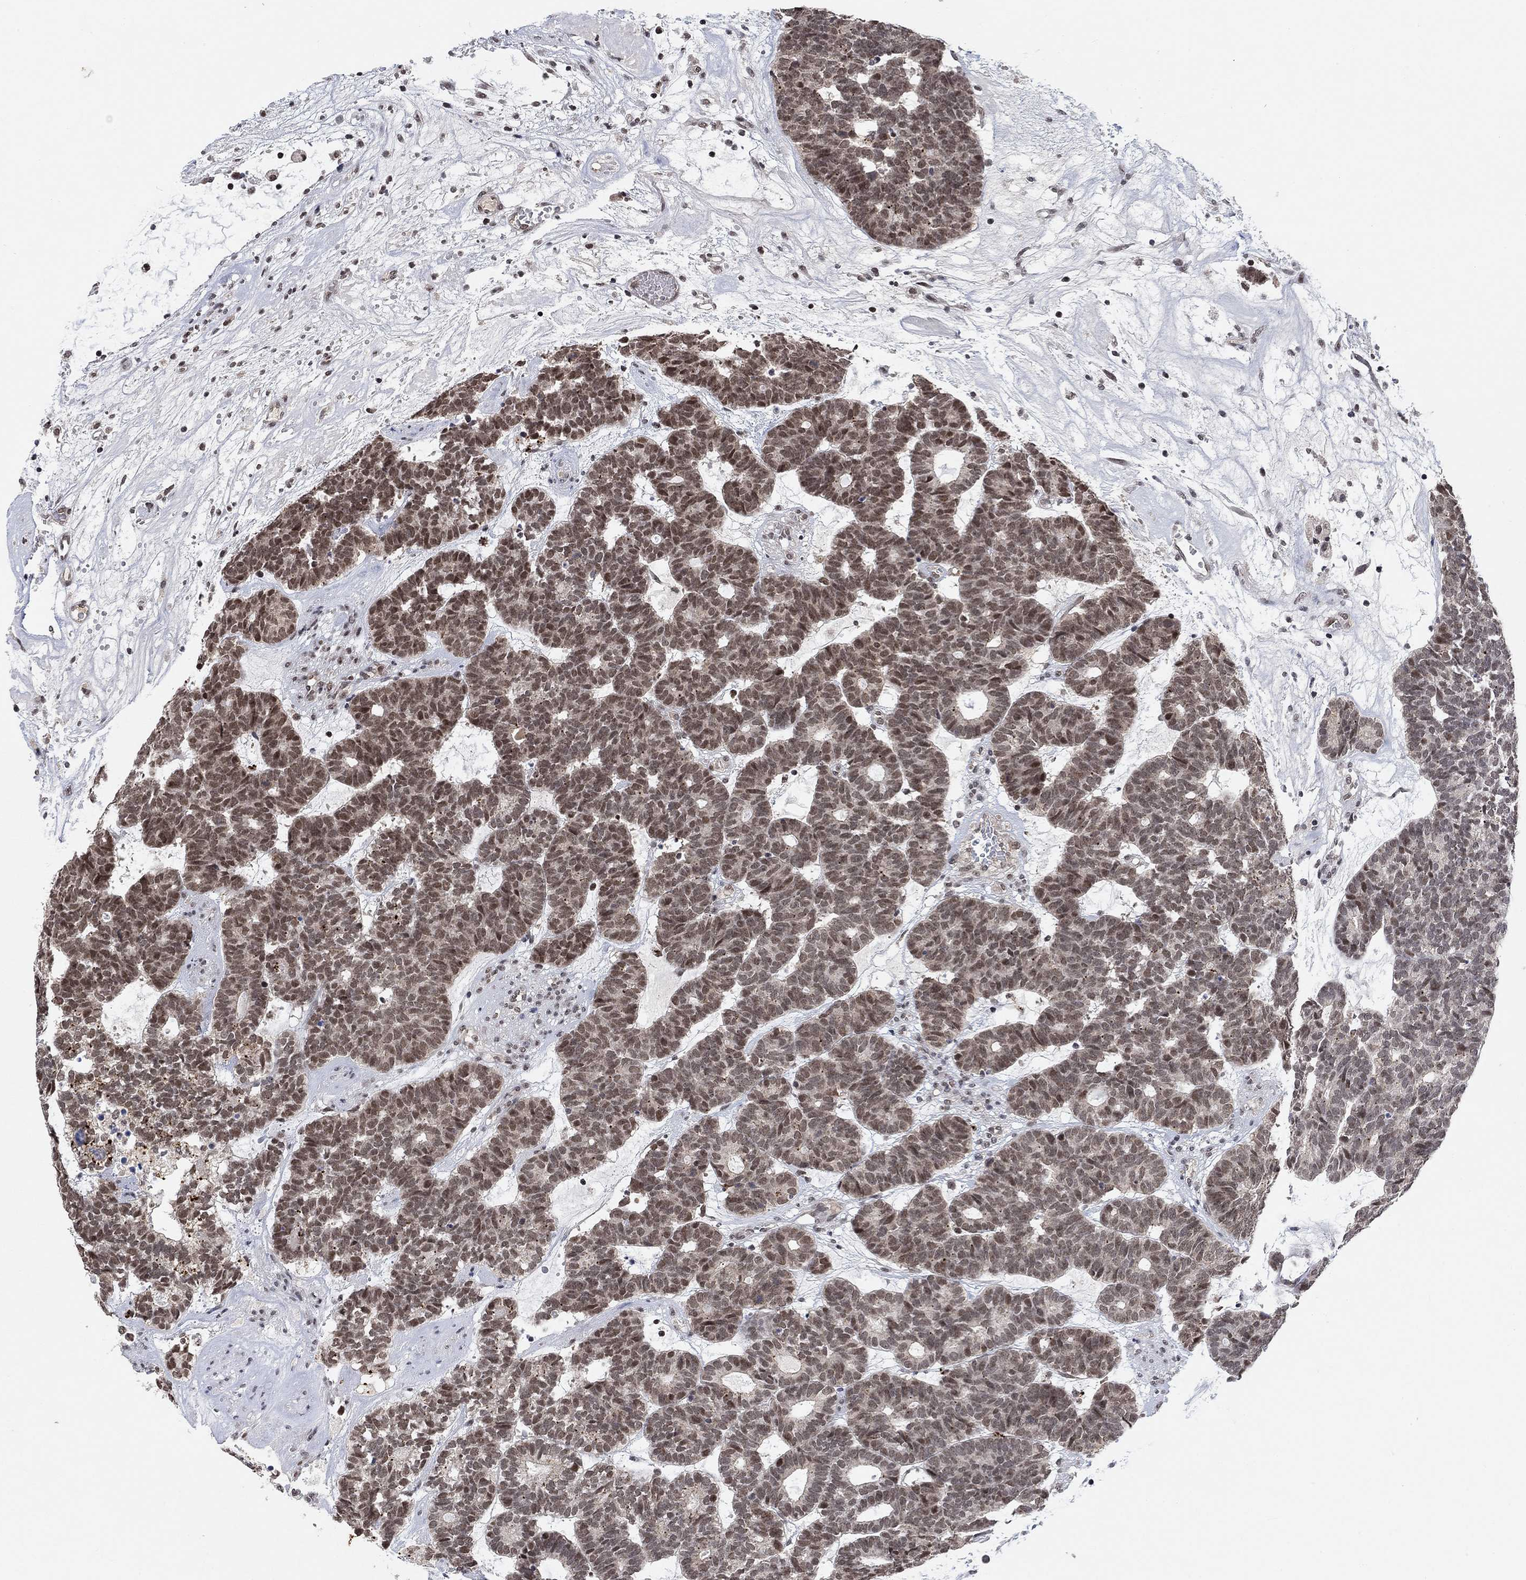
{"staining": {"intensity": "moderate", "quantity": "25%-75%", "location": "nuclear"}, "tissue": "head and neck cancer", "cell_type": "Tumor cells", "image_type": "cancer", "snomed": [{"axis": "morphology", "description": "Adenocarcinoma, NOS"}, {"axis": "topography", "description": "Head-Neck"}], "caption": "Approximately 25%-75% of tumor cells in head and neck adenocarcinoma reveal moderate nuclear protein expression as visualized by brown immunohistochemical staining.", "gene": "THAP8", "patient": {"sex": "female", "age": 81}}